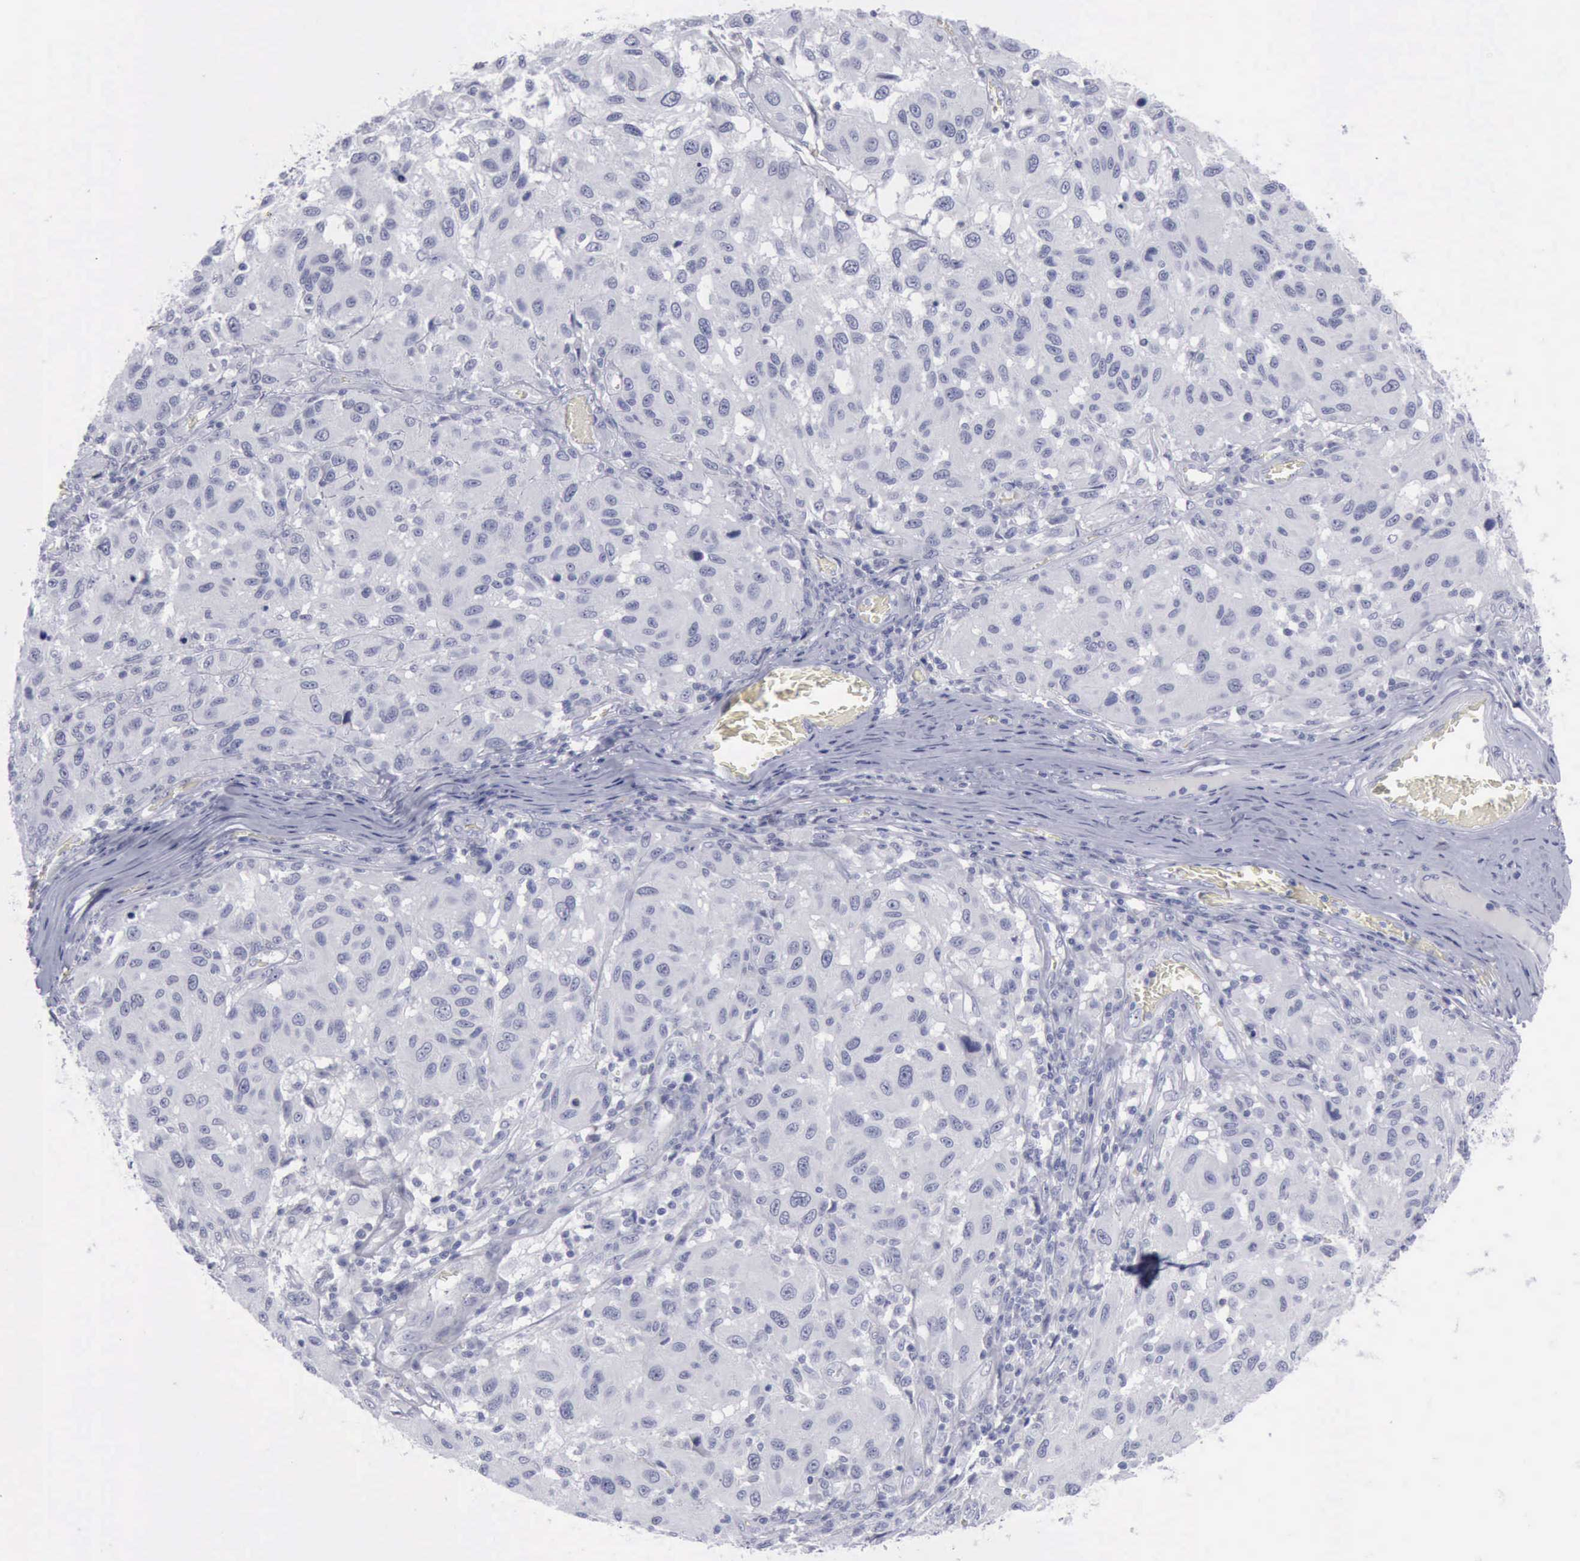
{"staining": {"intensity": "negative", "quantity": "none", "location": "none"}, "tissue": "melanoma", "cell_type": "Tumor cells", "image_type": "cancer", "snomed": [{"axis": "morphology", "description": "Malignant melanoma, NOS"}, {"axis": "topography", "description": "Skin"}], "caption": "Immunohistochemical staining of human malignant melanoma demonstrates no significant staining in tumor cells.", "gene": "KRT13", "patient": {"sex": "female", "age": 77}}